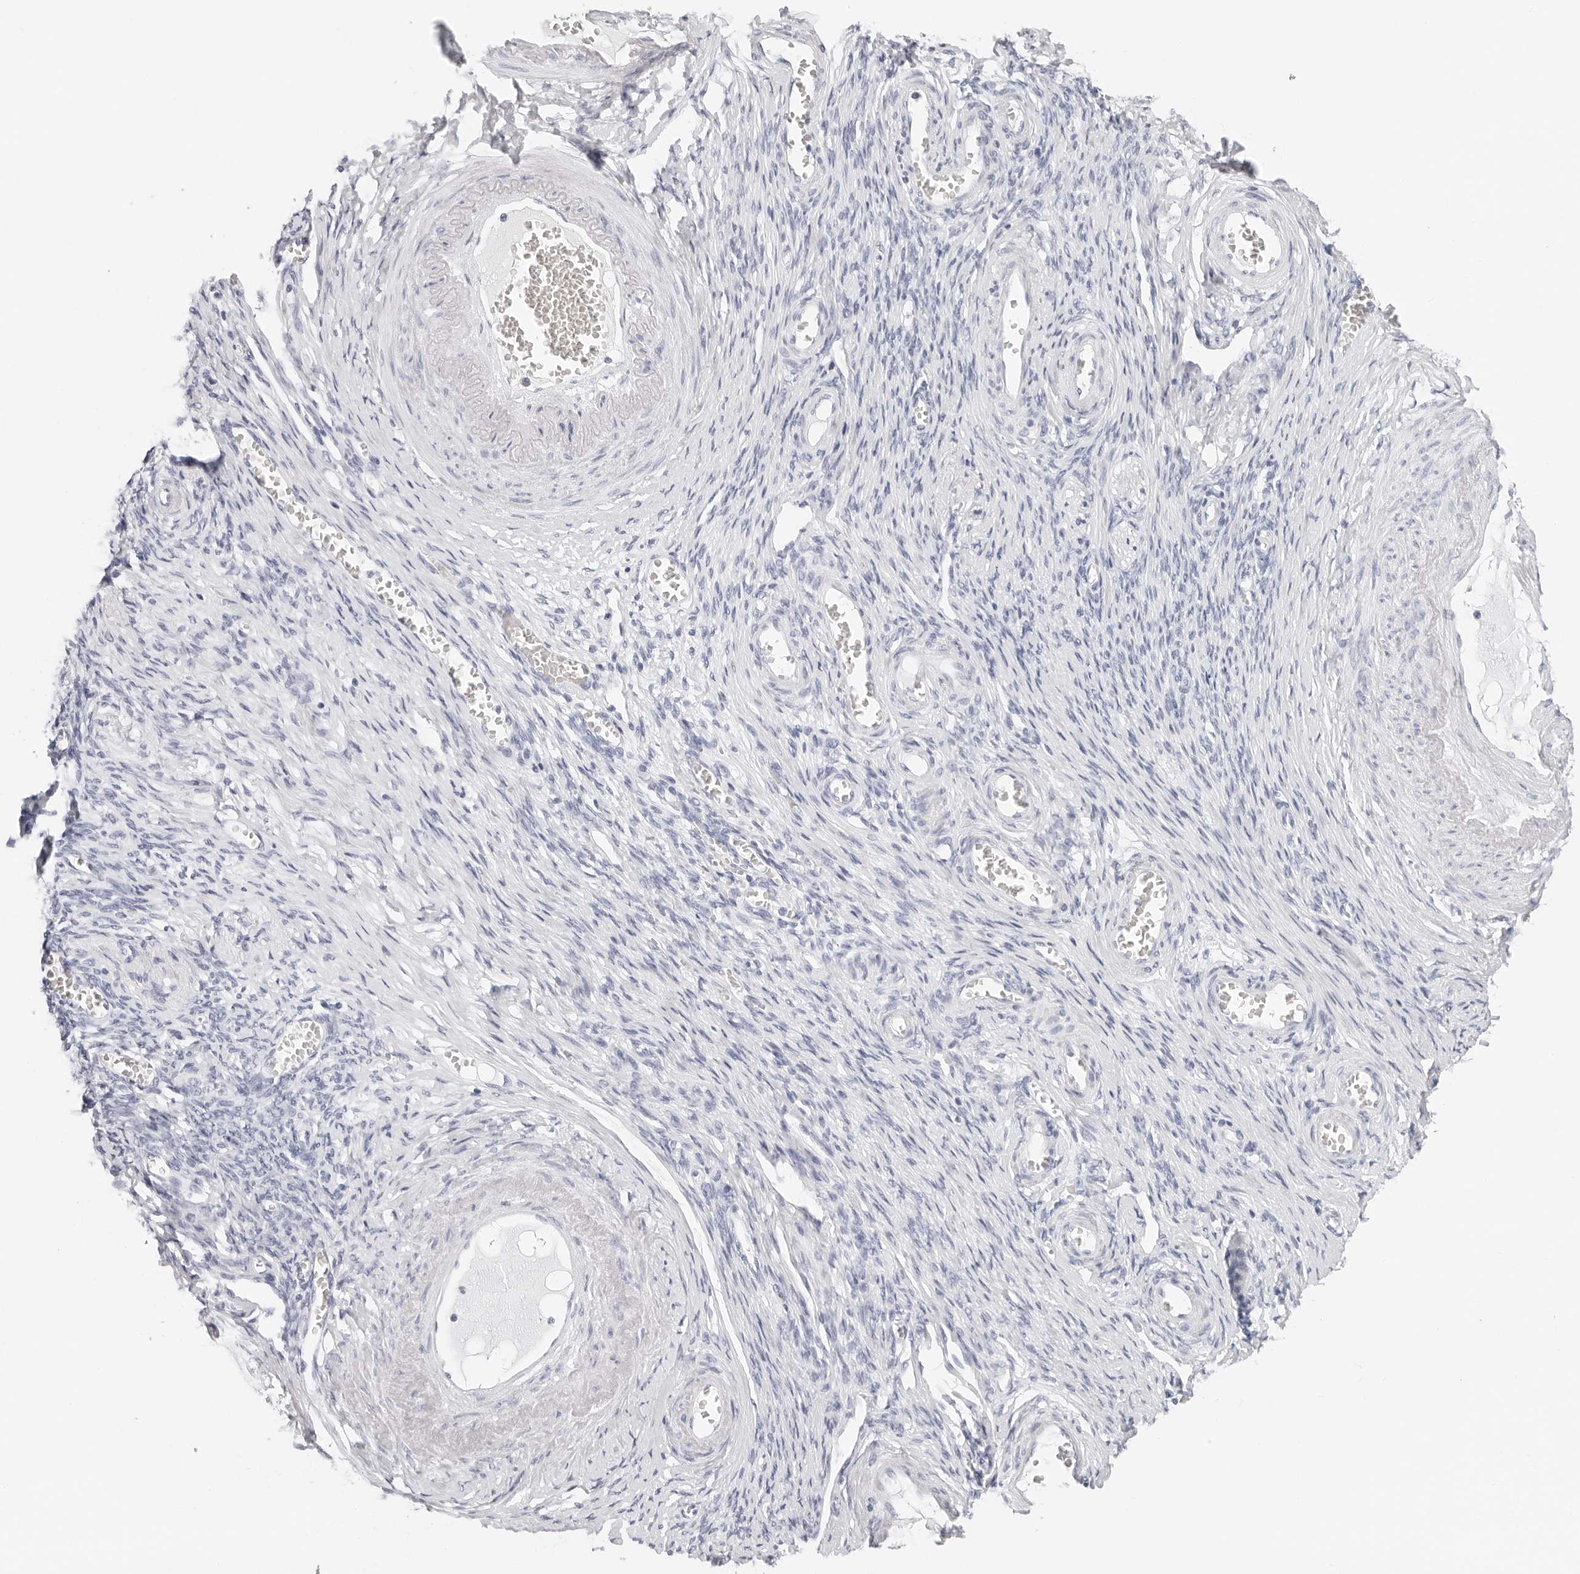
{"staining": {"intensity": "negative", "quantity": "none", "location": "none"}, "tissue": "adipose tissue", "cell_type": "Adipocytes", "image_type": "normal", "snomed": [{"axis": "morphology", "description": "Normal tissue, NOS"}, {"axis": "topography", "description": "Vascular tissue"}, {"axis": "topography", "description": "Fallopian tube"}, {"axis": "topography", "description": "Ovary"}], "caption": "The immunohistochemistry image has no significant expression in adipocytes of adipose tissue. (DAB IHC with hematoxylin counter stain).", "gene": "CST1", "patient": {"sex": "female", "age": 67}}